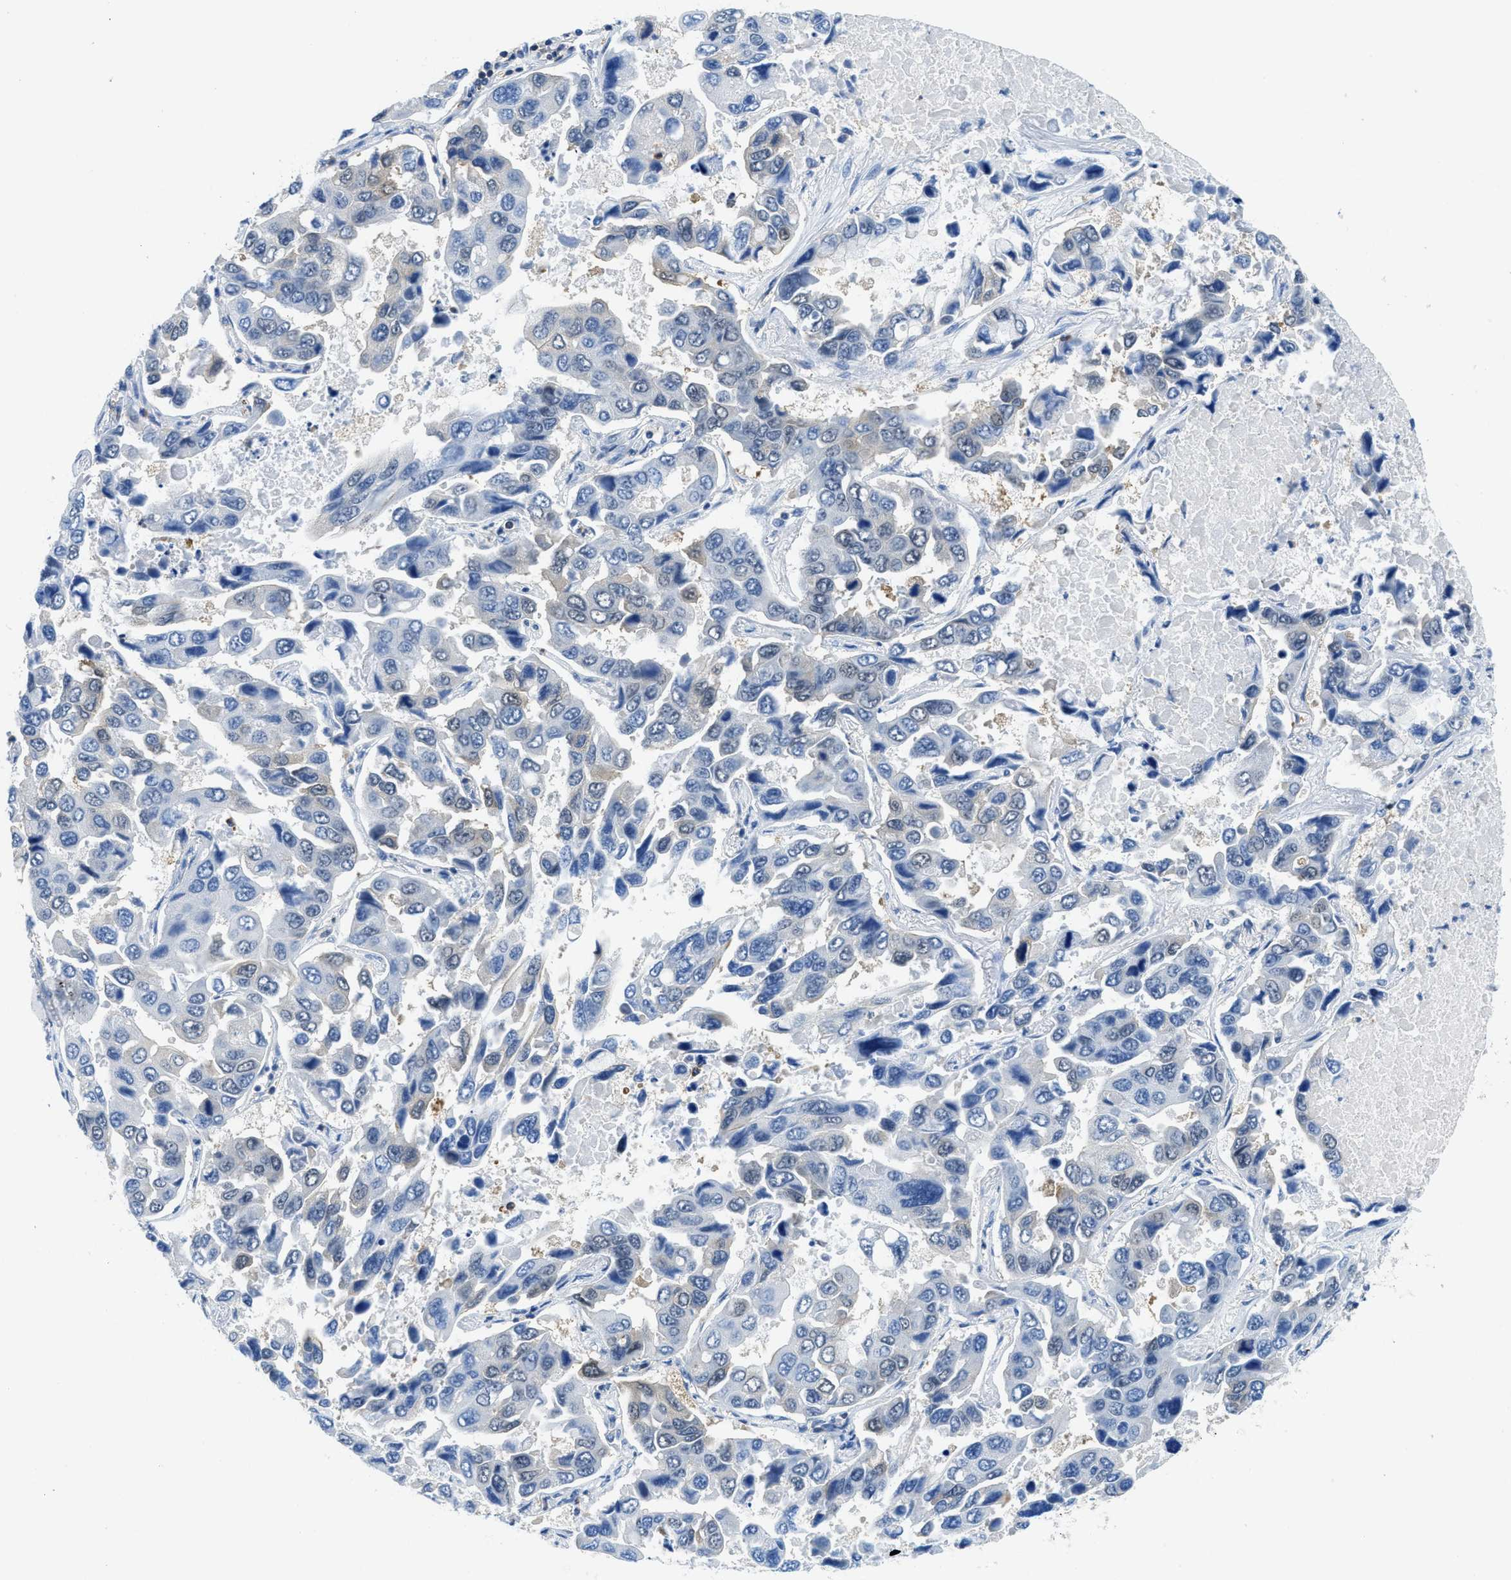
{"staining": {"intensity": "negative", "quantity": "none", "location": "none"}, "tissue": "lung cancer", "cell_type": "Tumor cells", "image_type": "cancer", "snomed": [{"axis": "morphology", "description": "Adenocarcinoma, NOS"}, {"axis": "topography", "description": "Lung"}], "caption": "This photomicrograph is of lung cancer (adenocarcinoma) stained with immunohistochemistry (IHC) to label a protein in brown with the nuclei are counter-stained blue. There is no expression in tumor cells. (Brightfield microscopy of DAB (3,3'-diaminobenzidine) immunohistochemistry (IHC) at high magnification).", "gene": "FAM151A", "patient": {"sex": "male", "age": 64}}